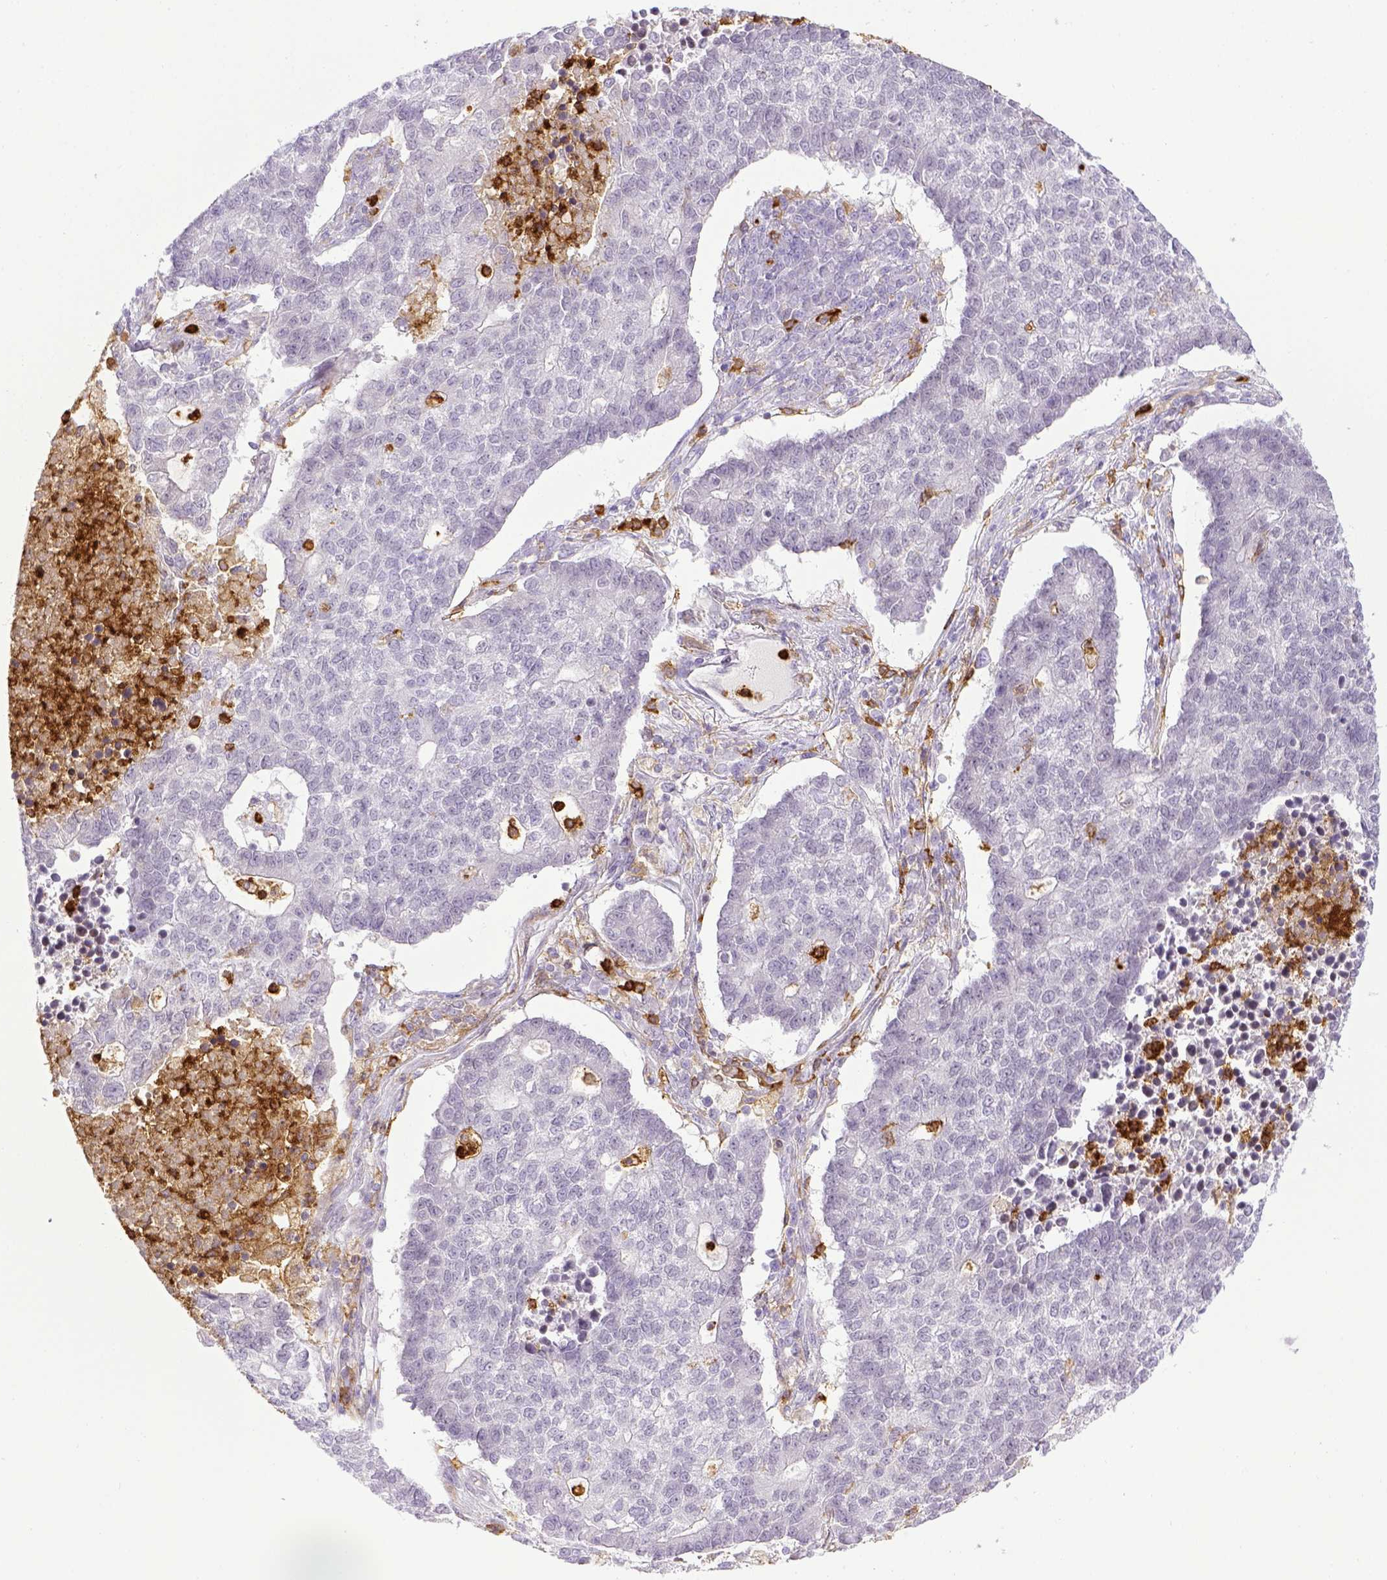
{"staining": {"intensity": "negative", "quantity": "none", "location": "none"}, "tissue": "lung cancer", "cell_type": "Tumor cells", "image_type": "cancer", "snomed": [{"axis": "morphology", "description": "Adenocarcinoma, NOS"}, {"axis": "topography", "description": "Lung"}], "caption": "Immunohistochemistry (IHC) micrograph of neoplastic tissue: human lung cancer (adenocarcinoma) stained with DAB reveals no significant protein positivity in tumor cells.", "gene": "ITGAM", "patient": {"sex": "male", "age": 57}}